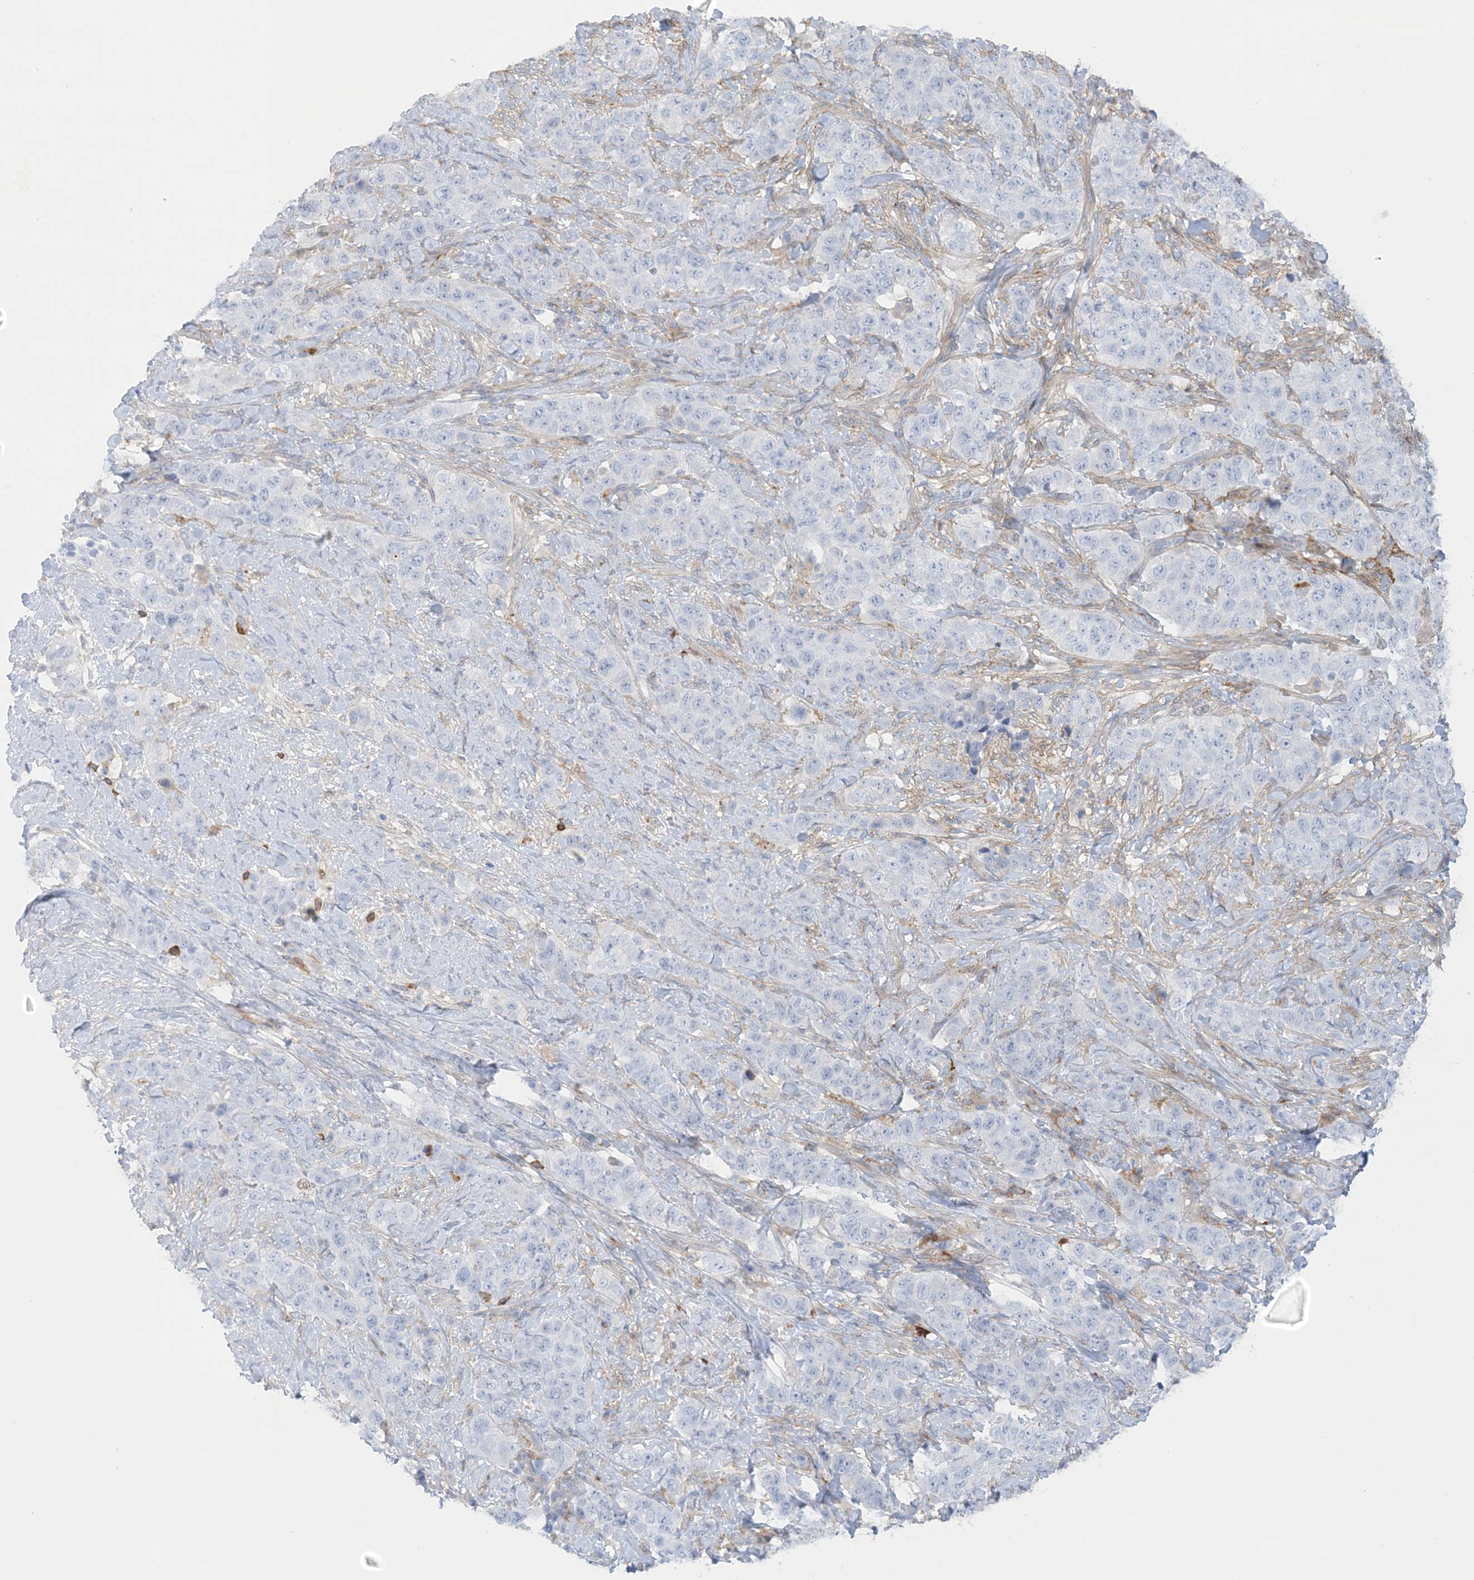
{"staining": {"intensity": "negative", "quantity": "none", "location": "none"}, "tissue": "stomach cancer", "cell_type": "Tumor cells", "image_type": "cancer", "snomed": [{"axis": "morphology", "description": "Adenocarcinoma, NOS"}, {"axis": "topography", "description": "Stomach"}], "caption": "Tumor cells are negative for brown protein staining in stomach adenocarcinoma. (DAB immunohistochemistry with hematoxylin counter stain).", "gene": "ICMT", "patient": {"sex": "male", "age": 48}}